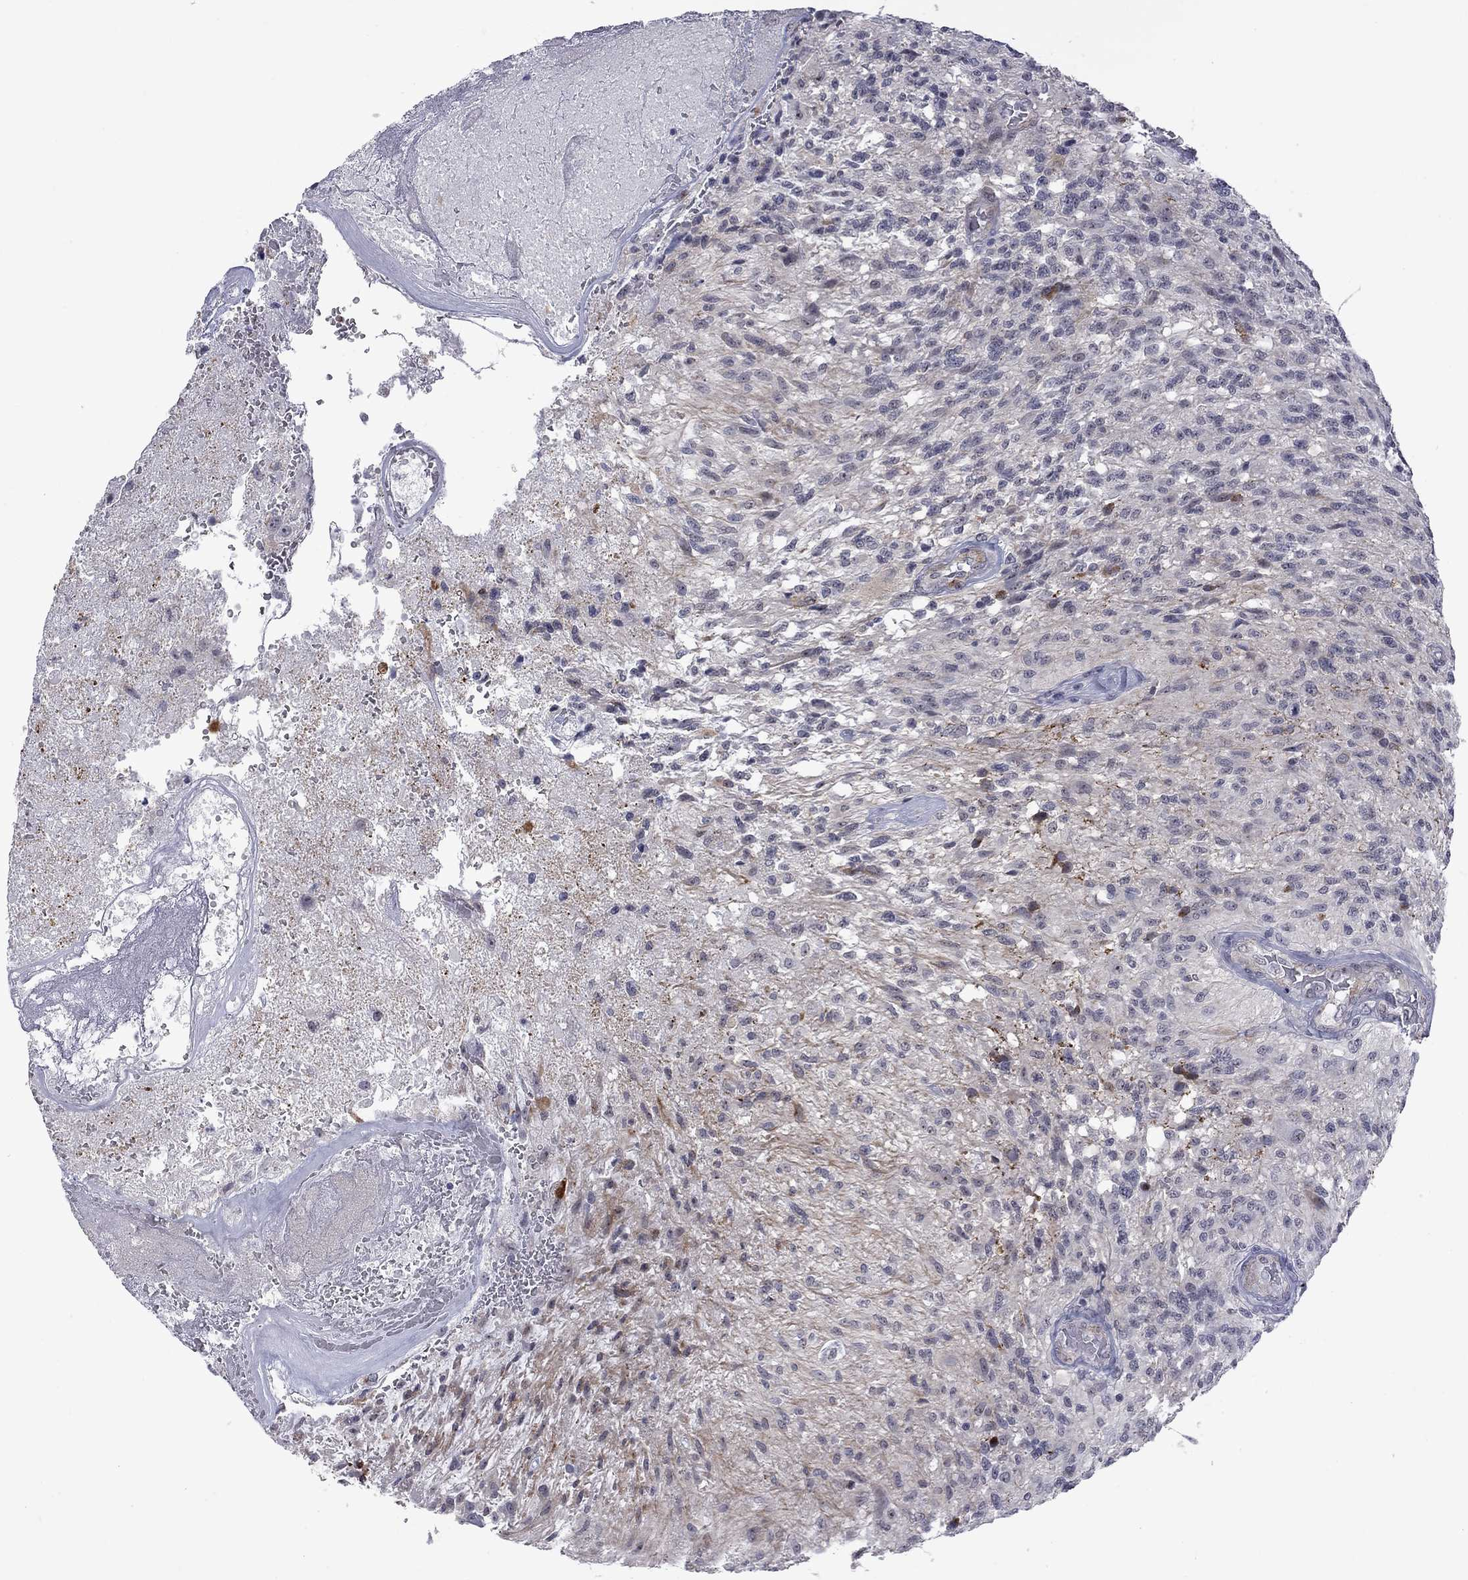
{"staining": {"intensity": "negative", "quantity": "none", "location": "none"}, "tissue": "glioma", "cell_type": "Tumor cells", "image_type": "cancer", "snomed": [{"axis": "morphology", "description": "Glioma, malignant, High grade"}, {"axis": "topography", "description": "Brain"}], "caption": "This is an immunohistochemistry image of glioma. There is no staining in tumor cells.", "gene": "GSG1L", "patient": {"sex": "male", "age": 56}}